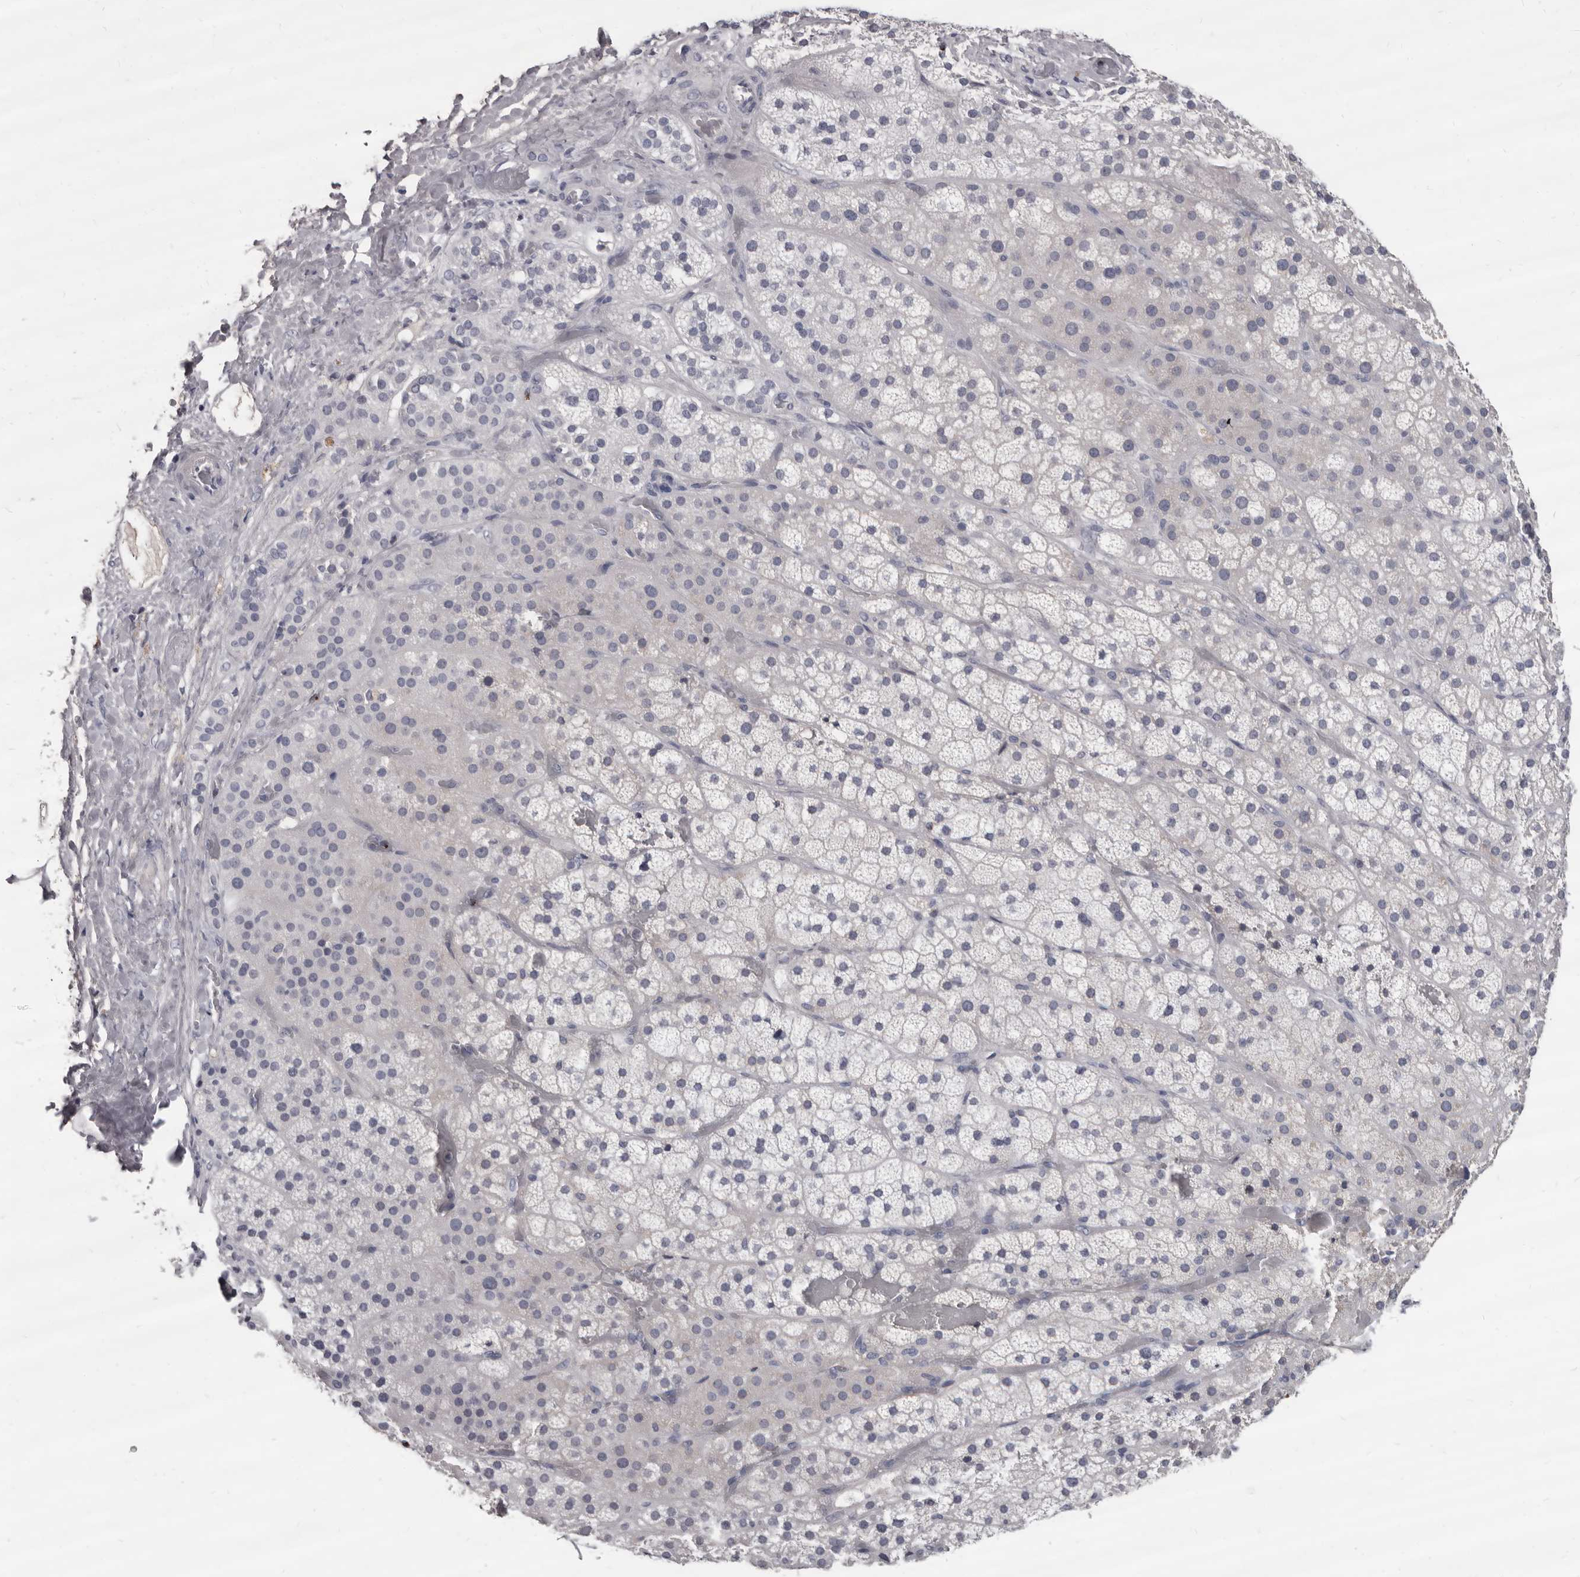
{"staining": {"intensity": "weak", "quantity": "<25%", "location": "cytoplasmic/membranous"}, "tissue": "adrenal gland", "cell_type": "Glandular cells", "image_type": "normal", "snomed": [{"axis": "morphology", "description": "Normal tissue, NOS"}, {"axis": "topography", "description": "Adrenal gland"}], "caption": "High power microscopy image of an immunohistochemistry (IHC) micrograph of unremarkable adrenal gland, revealing no significant positivity in glandular cells.", "gene": "GZMH", "patient": {"sex": "male", "age": 57}}